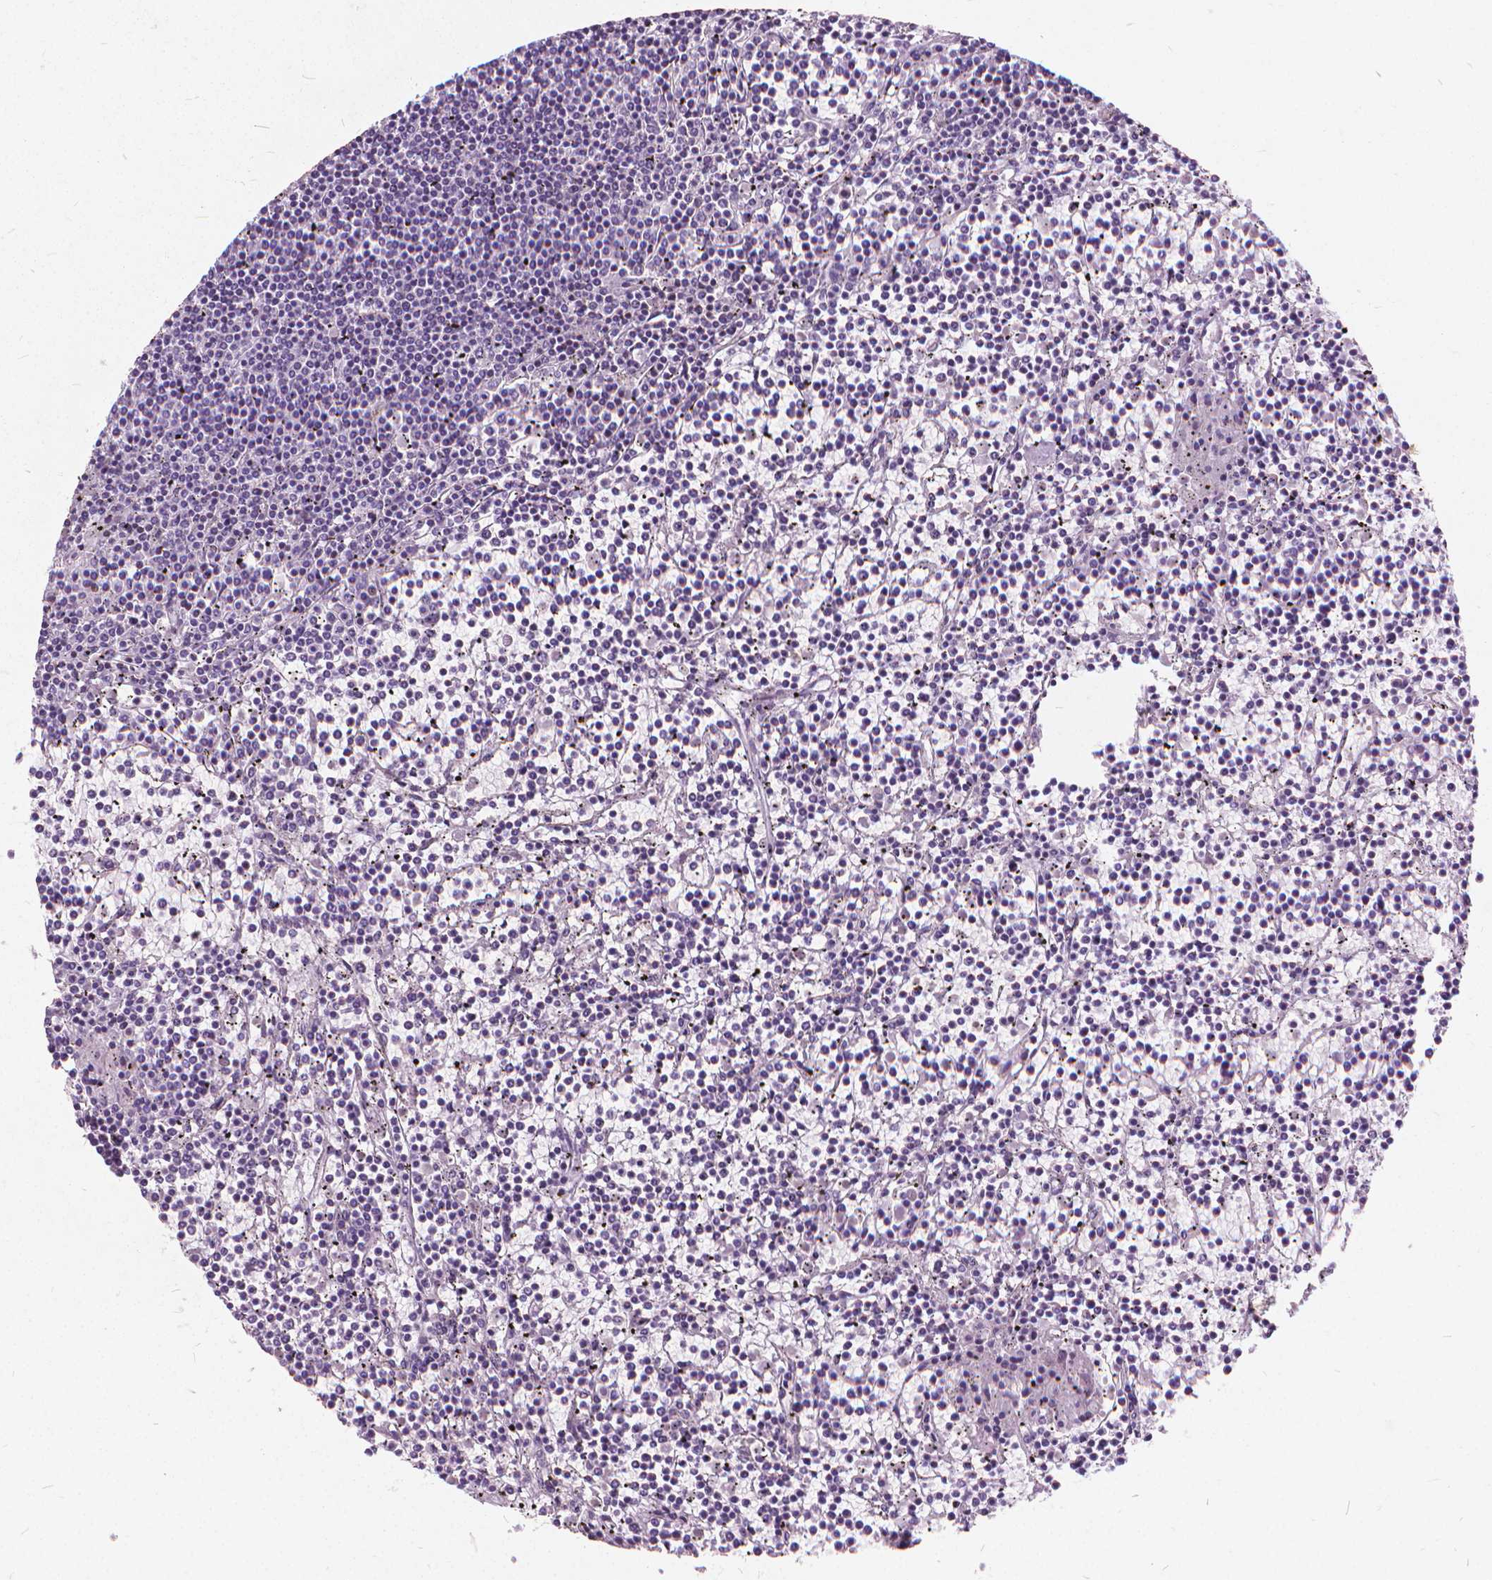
{"staining": {"intensity": "negative", "quantity": "none", "location": "none"}, "tissue": "lymphoma", "cell_type": "Tumor cells", "image_type": "cancer", "snomed": [{"axis": "morphology", "description": "Malignant lymphoma, non-Hodgkin's type, Low grade"}, {"axis": "topography", "description": "Spleen"}], "caption": "Tumor cells show no significant positivity in low-grade malignant lymphoma, non-Hodgkin's type.", "gene": "STAT5B", "patient": {"sex": "female", "age": 19}}